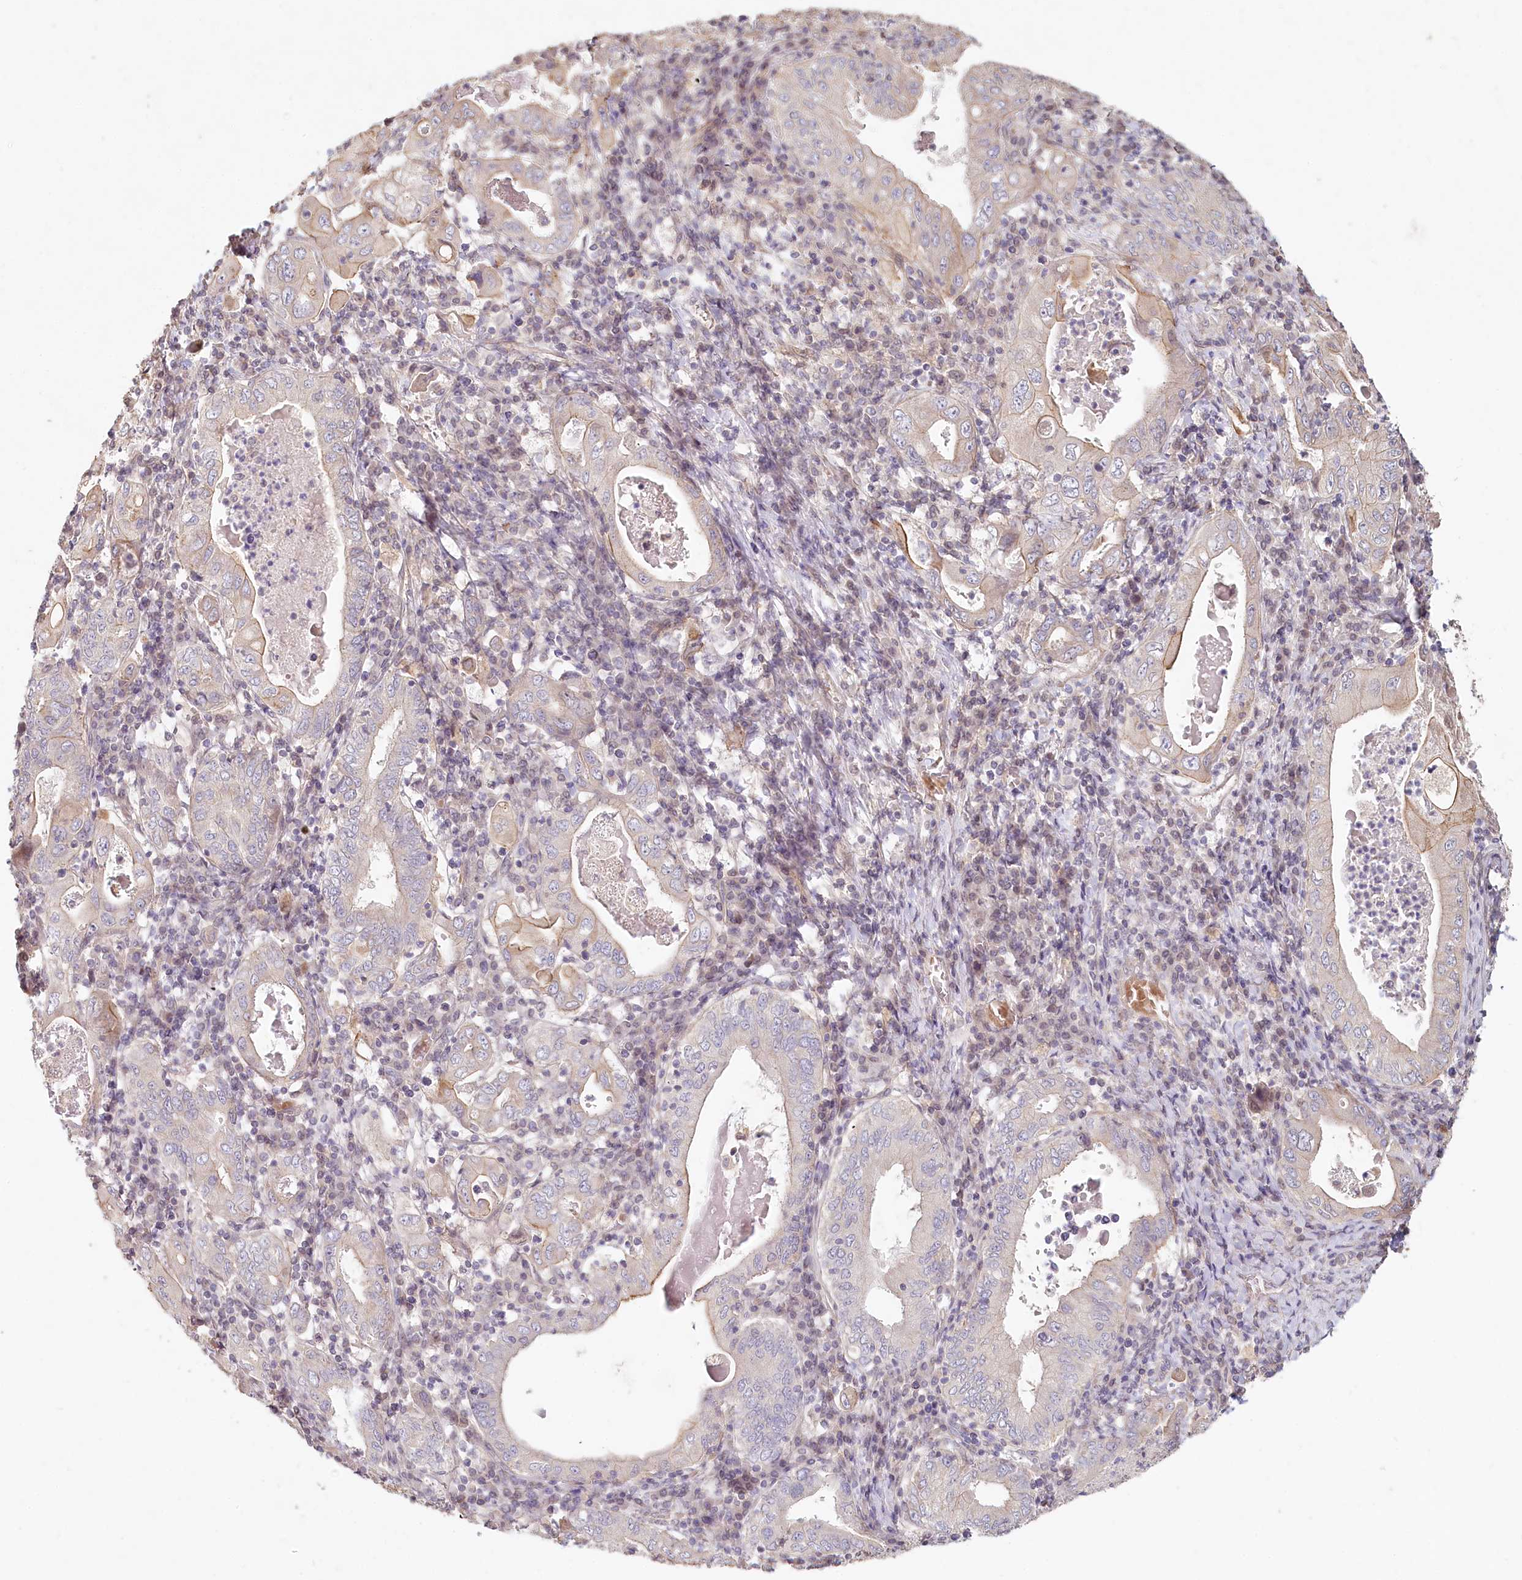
{"staining": {"intensity": "weak", "quantity": "<25%", "location": "cytoplasmic/membranous"}, "tissue": "stomach cancer", "cell_type": "Tumor cells", "image_type": "cancer", "snomed": [{"axis": "morphology", "description": "Normal tissue, NOS"}, {"axis": "morphology", "description": "Adenocarcinoma, NOS"}, {"axis": "topography", "description": "Esophagus"}, {"axis": "topography", "description": "Stomach, upper"}, {"axis": "topography", "description": "Peripheral nerve tissue"}], "caption": "Immunohistochemistry image of neoplastic tissue: human adenocarcinoma (stomach) stained with DAB exhibits no significant protein staining in tumor cells. The staining was performed using DAB (3,3'-diaminobenzidine) to visualize the protein expression in brown, while the nuclei were stained in blue with hematoxylin (Magnification: 20x).", "gene": "TCHP", "patient": {"sex": "male", "age": 62}}